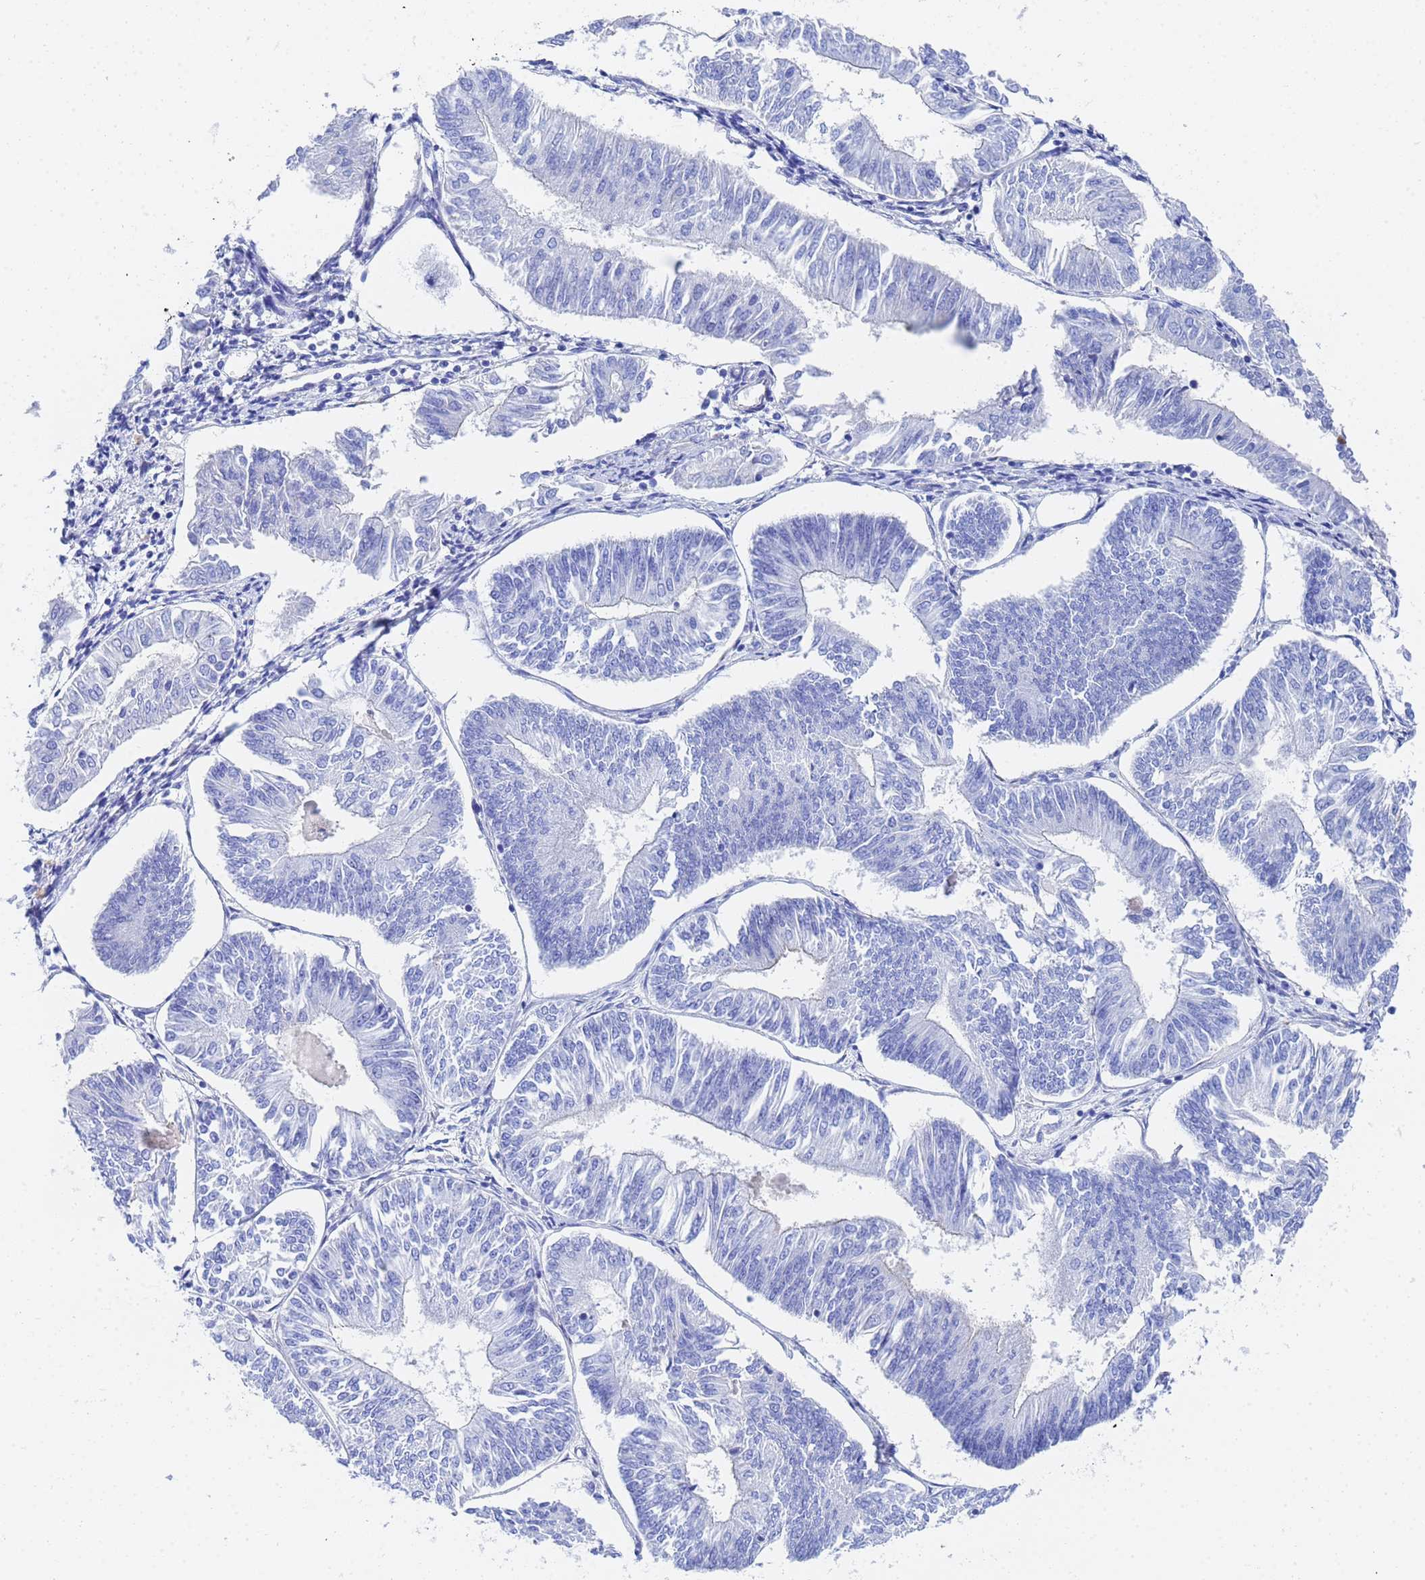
{"staining": {"intensity": "negative", "quantity": "none", "location": "none"}, "tissue": "endometrial cancer", "cell_type": "Tumor cells", "image_type": "cancer", "snomed": [{"axis": "morphology", "description": "Adenocarcinoma, NOS"}, {"axis": "topography", "description": "Endometrium"}], "caption": "There is no significant positivity in tumor cells of endometrial adenocarcinoma. (DAB (3,3'-diaminobenzidine) IHC, high magnification).", "gene": "CST4", "patient": {"sex": "female", "age": 58}}